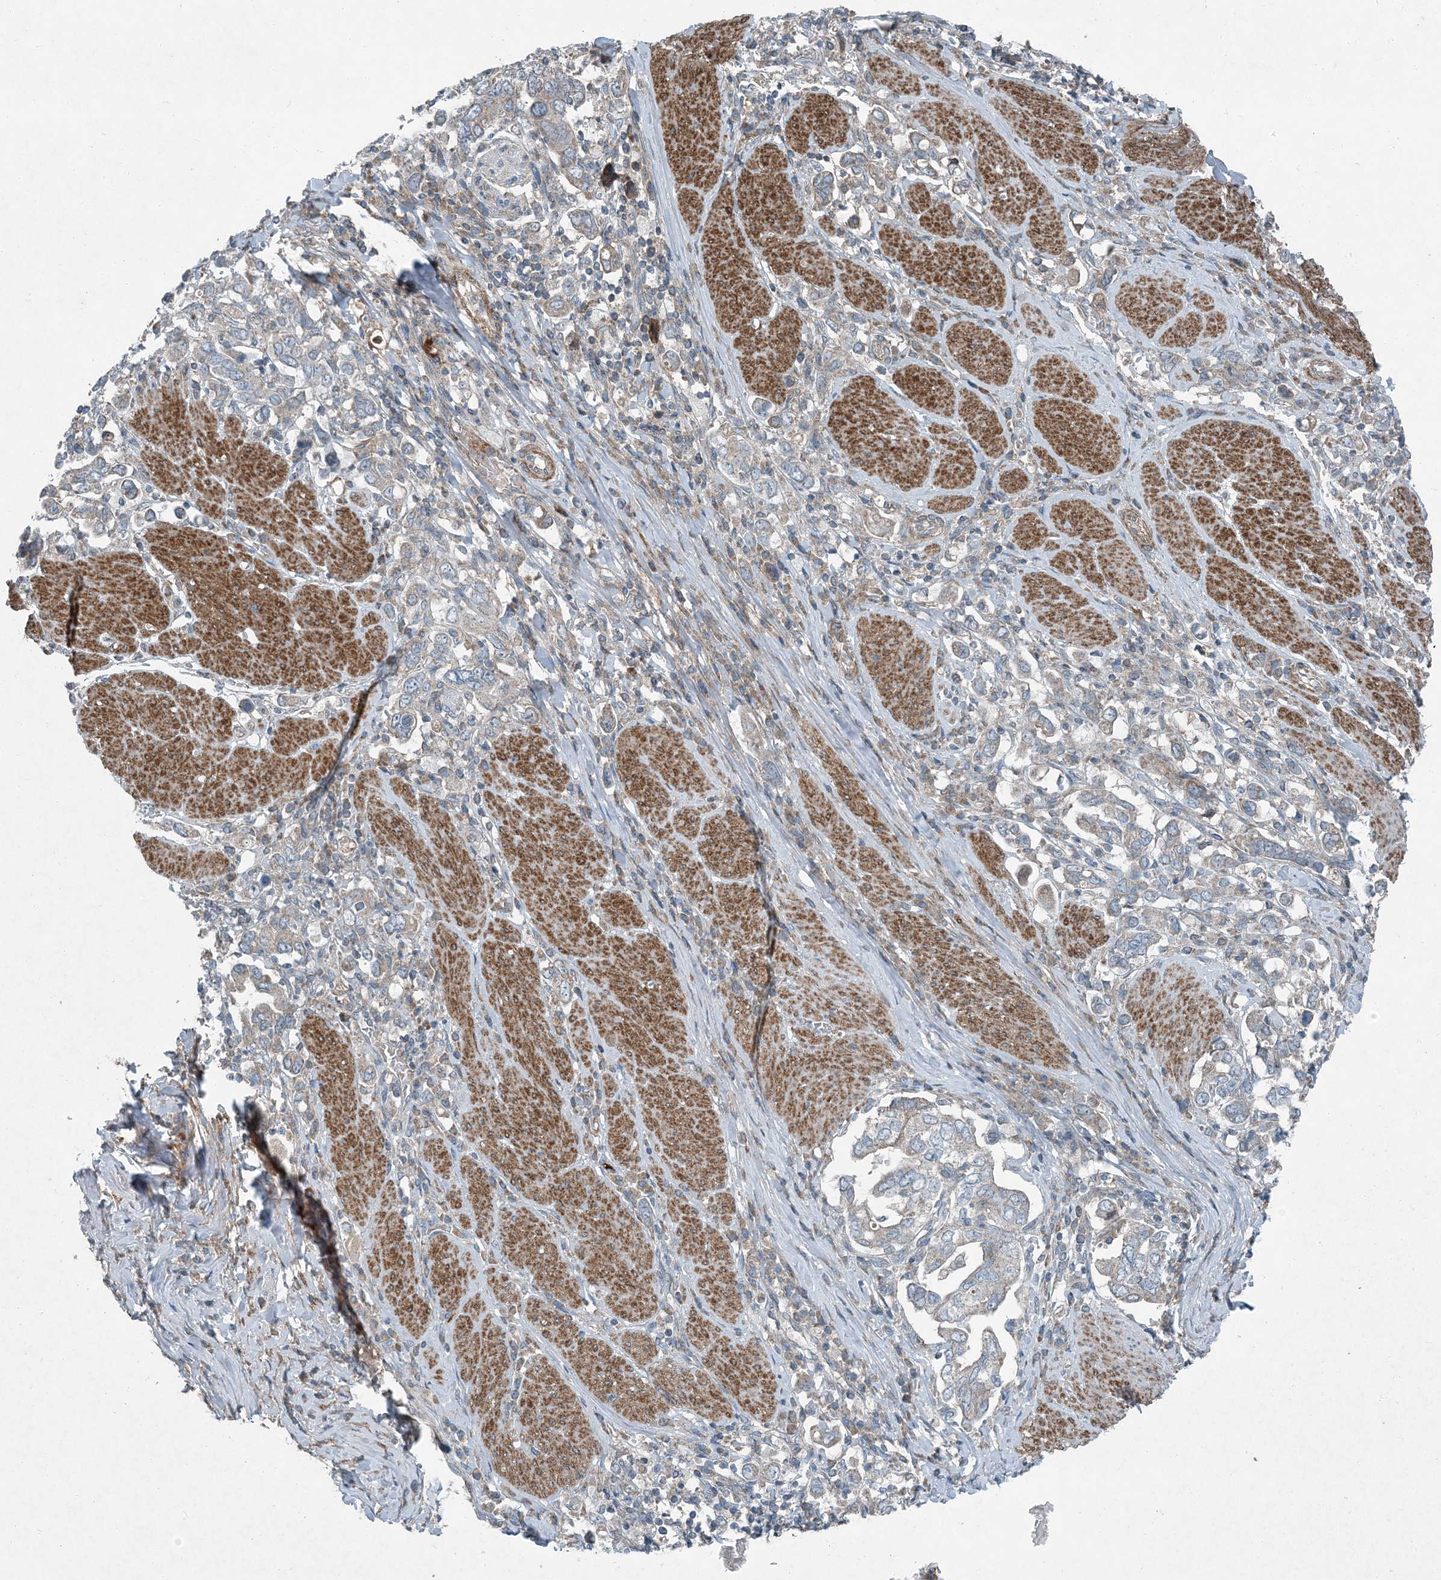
{"staining": {"intensity": "weak", "quantity": "<25%", "location": "cytoplasmic/membranous"}, "tissue": "stomach cancer", "cell_type": "Tumor cells", "image_type": "cancer", "snomed": [{"axis": "morphology", "description": "Adenocarcinoma, NOS"}, {"axis": "topography", "description": "Stomach, upper"}], "caption": "High magnification brightfield microscopy of stomach cancer (adenocarcinoma) stained with DAB (brown) and counterstained with hematoxylin (blue): tumor cells show no significant positivity.", "gene": "APOM", "patient": {"sex": "male", "age": 62}}